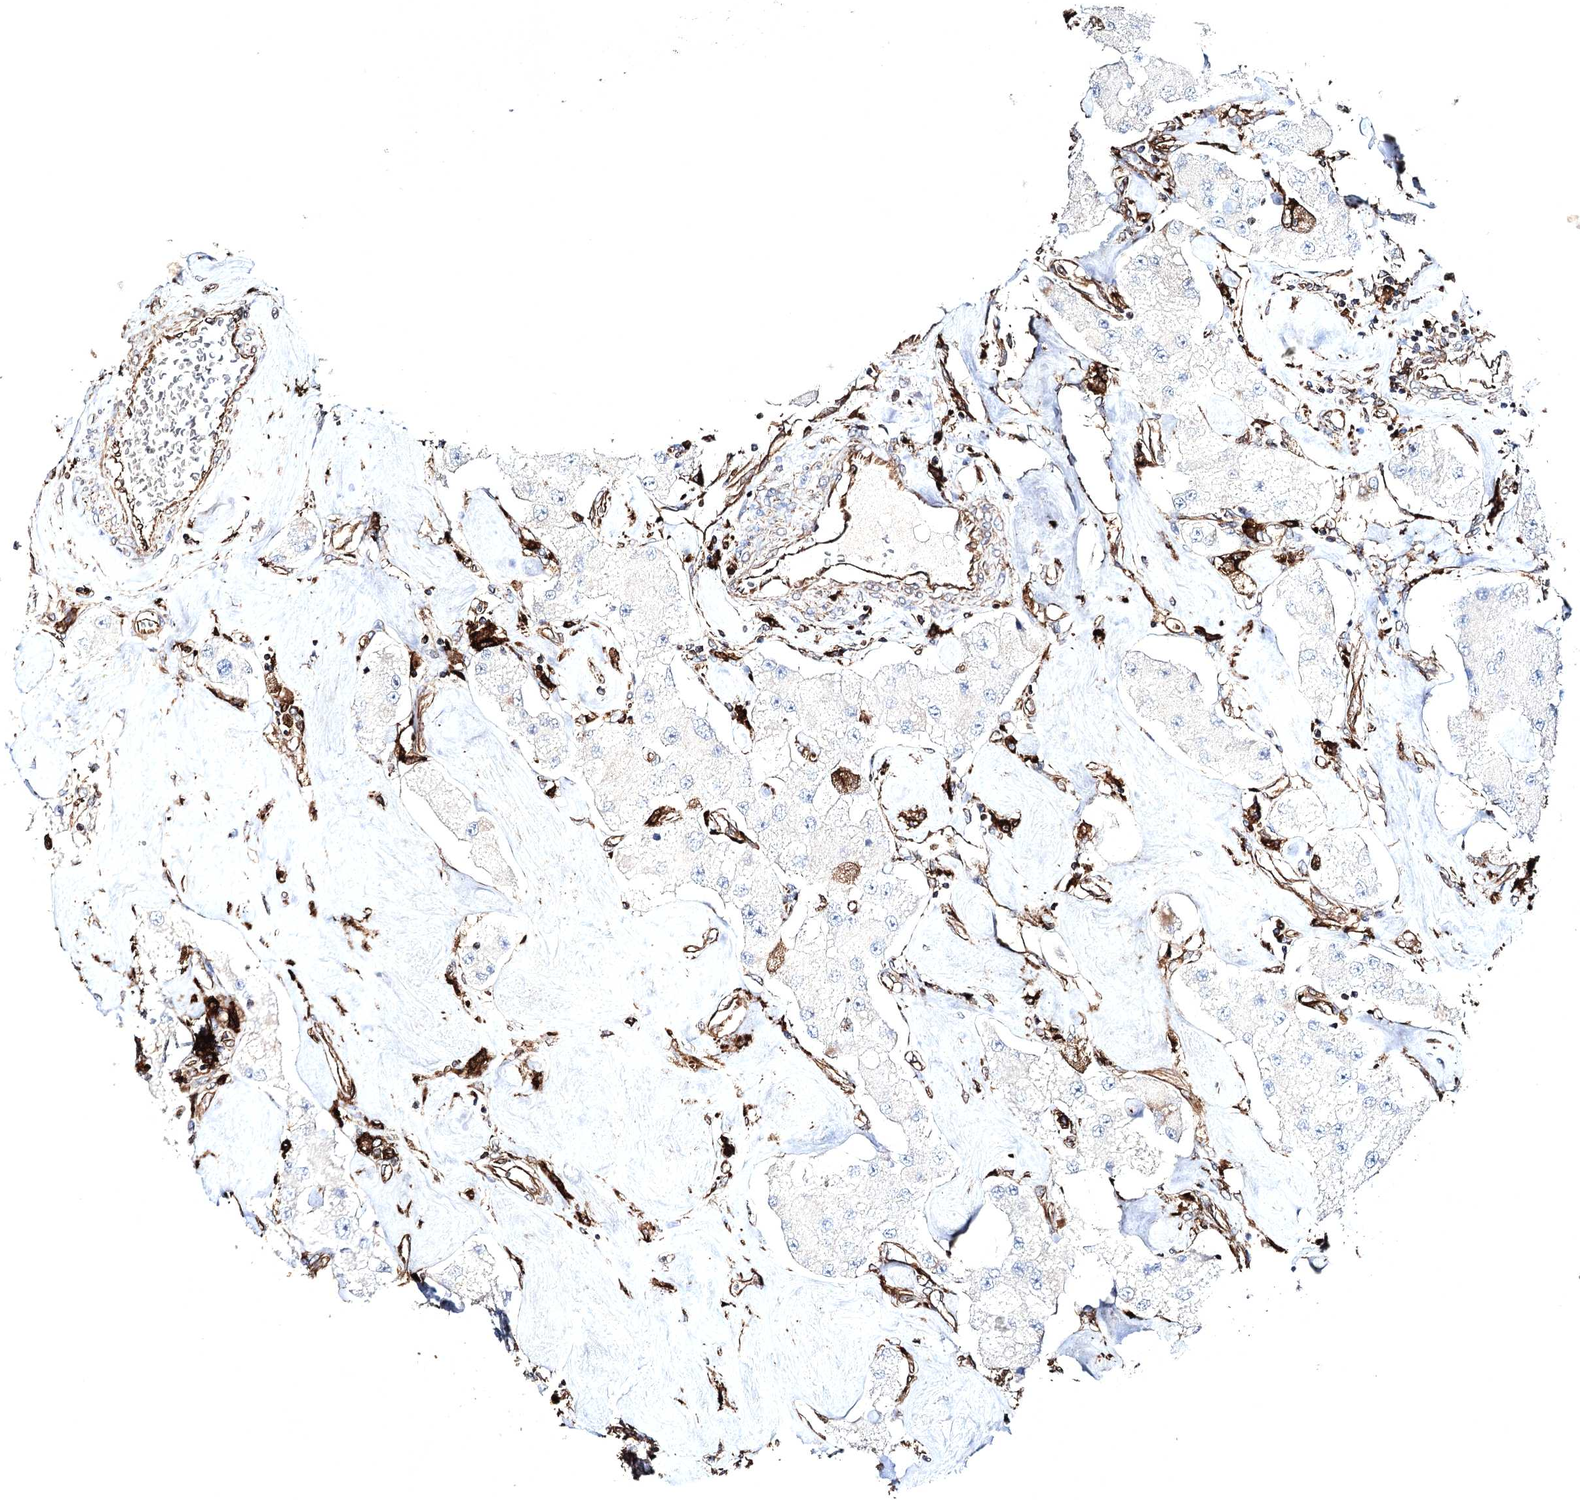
{"staining": {"intensity": "negative", "quantity": "none", "location": "none"}, "tissue": "carcinoid", "cell_type": "Tumor cells", "image_type": "cancer", "snomed": [{"axis": "morphology", "description": "Carcinoid, malignant, NOS"}, {"axis": "topography", "description": "Pancreas"}], "caption": "This photomicrograph is of carcinoid stained with immunohistochemistry (IHC) to label a protein in brown with the nuclei are counter-stained blue. There is no positivity in tumor cells. (DAB (3,3'-diaminobenzidine) immunohistochemistry visualized using brightfield microscopy, high magnification).", "gene": "CLEC4M", "patient": {"sex": "male", "age": 41}}